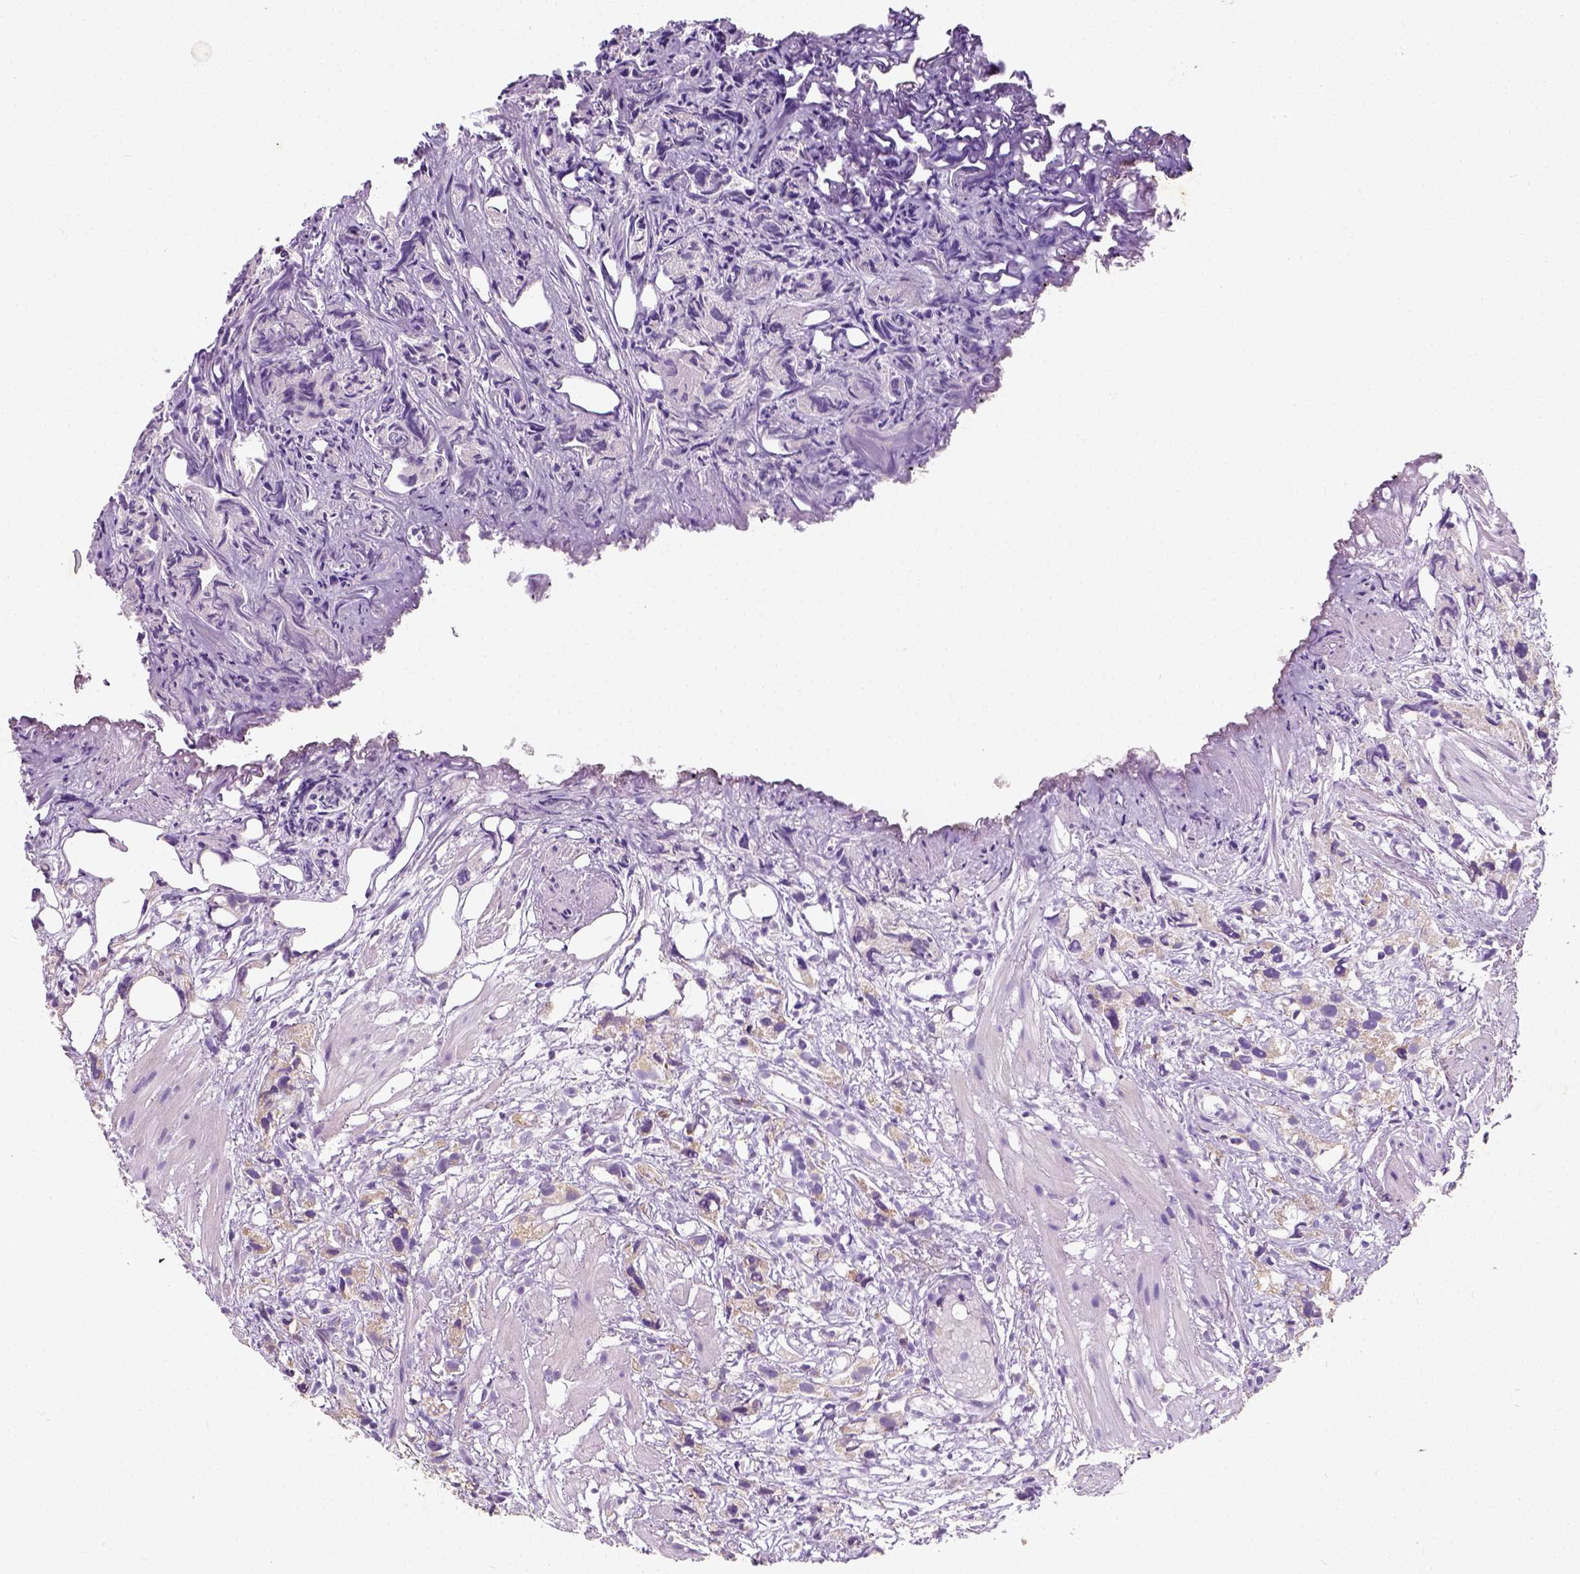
{"staining": {"intensity": "negative", "quantity": "none", "location": "none"}, "tissue": "prostate cancer", "cell_type": "Tumor cells", "image_type": "cancer", "snomed": [{"axis": "morphology", "description": "Adenocarcinoma, High grade"}, {"axis": "topography", "description": "Prostate"}], "caption": "The micrograph reveals no significant positivity in tumor cells of prostate high-grade adenocarcinoma.", "gene": "CHODL", "patient": {"sex": "male", "age": 68}}